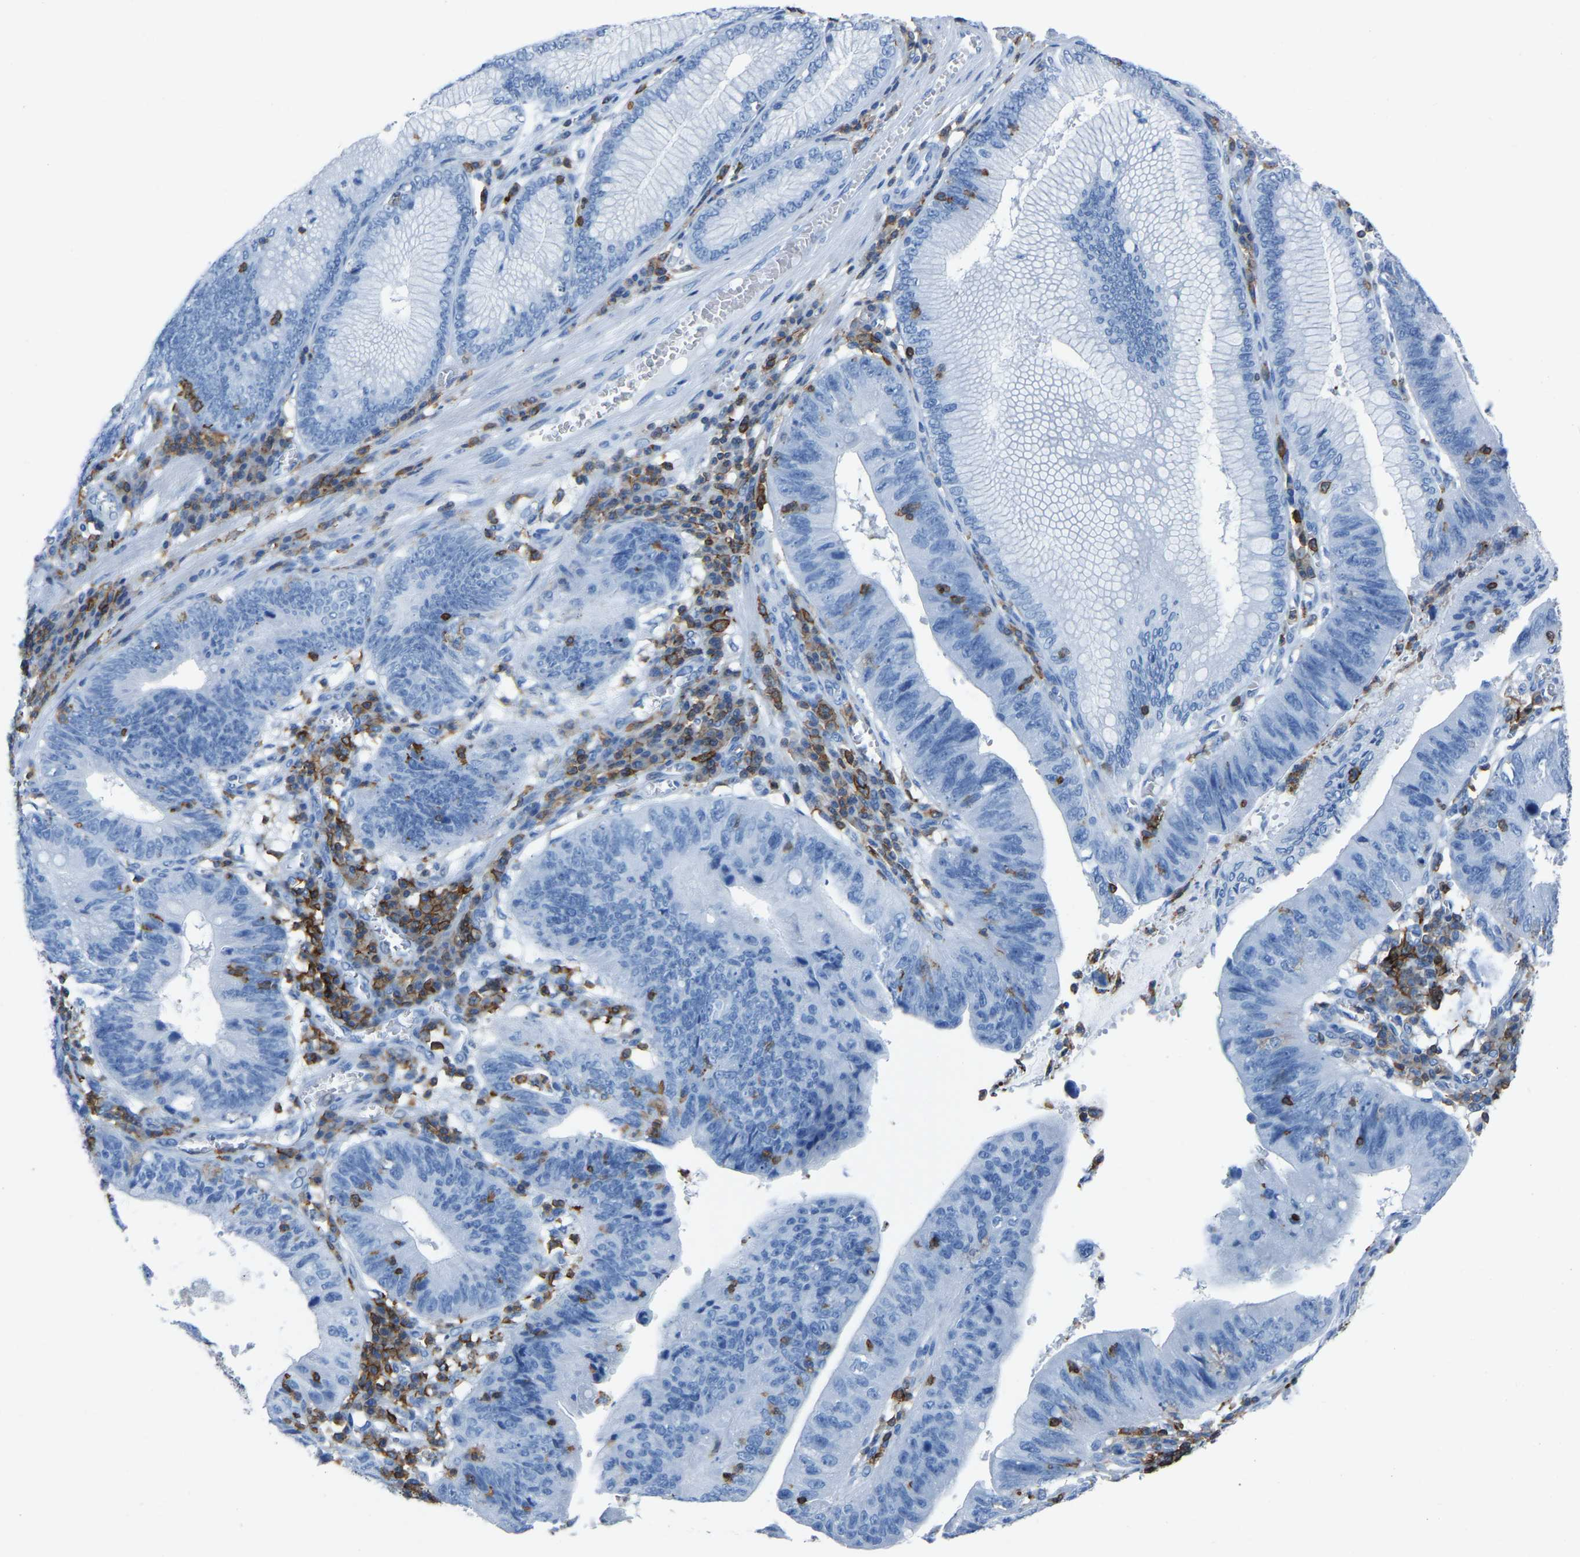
{"staining": {"intensity": "negative", "quantity": "none", "location": "none"}, "tissue": "stomach cancer", "cell_type": "Tumor cells", "image_type": "cancer", "snomed": [{"axis": "morphology", "description": "Adenocarcinoma, NOS"}, {"axis": "topography", "description": "Stomach"}], "caption": "IHC histopathology image of neoplastic tissue: human stomach cancer (adenocarcinoma) stained with DAB (3,3'-diaminobenzidine) reveals no significant protein expression in tumor cells.", "gene": "LSP1", "patient": {"sex": "male", "age": 59}}